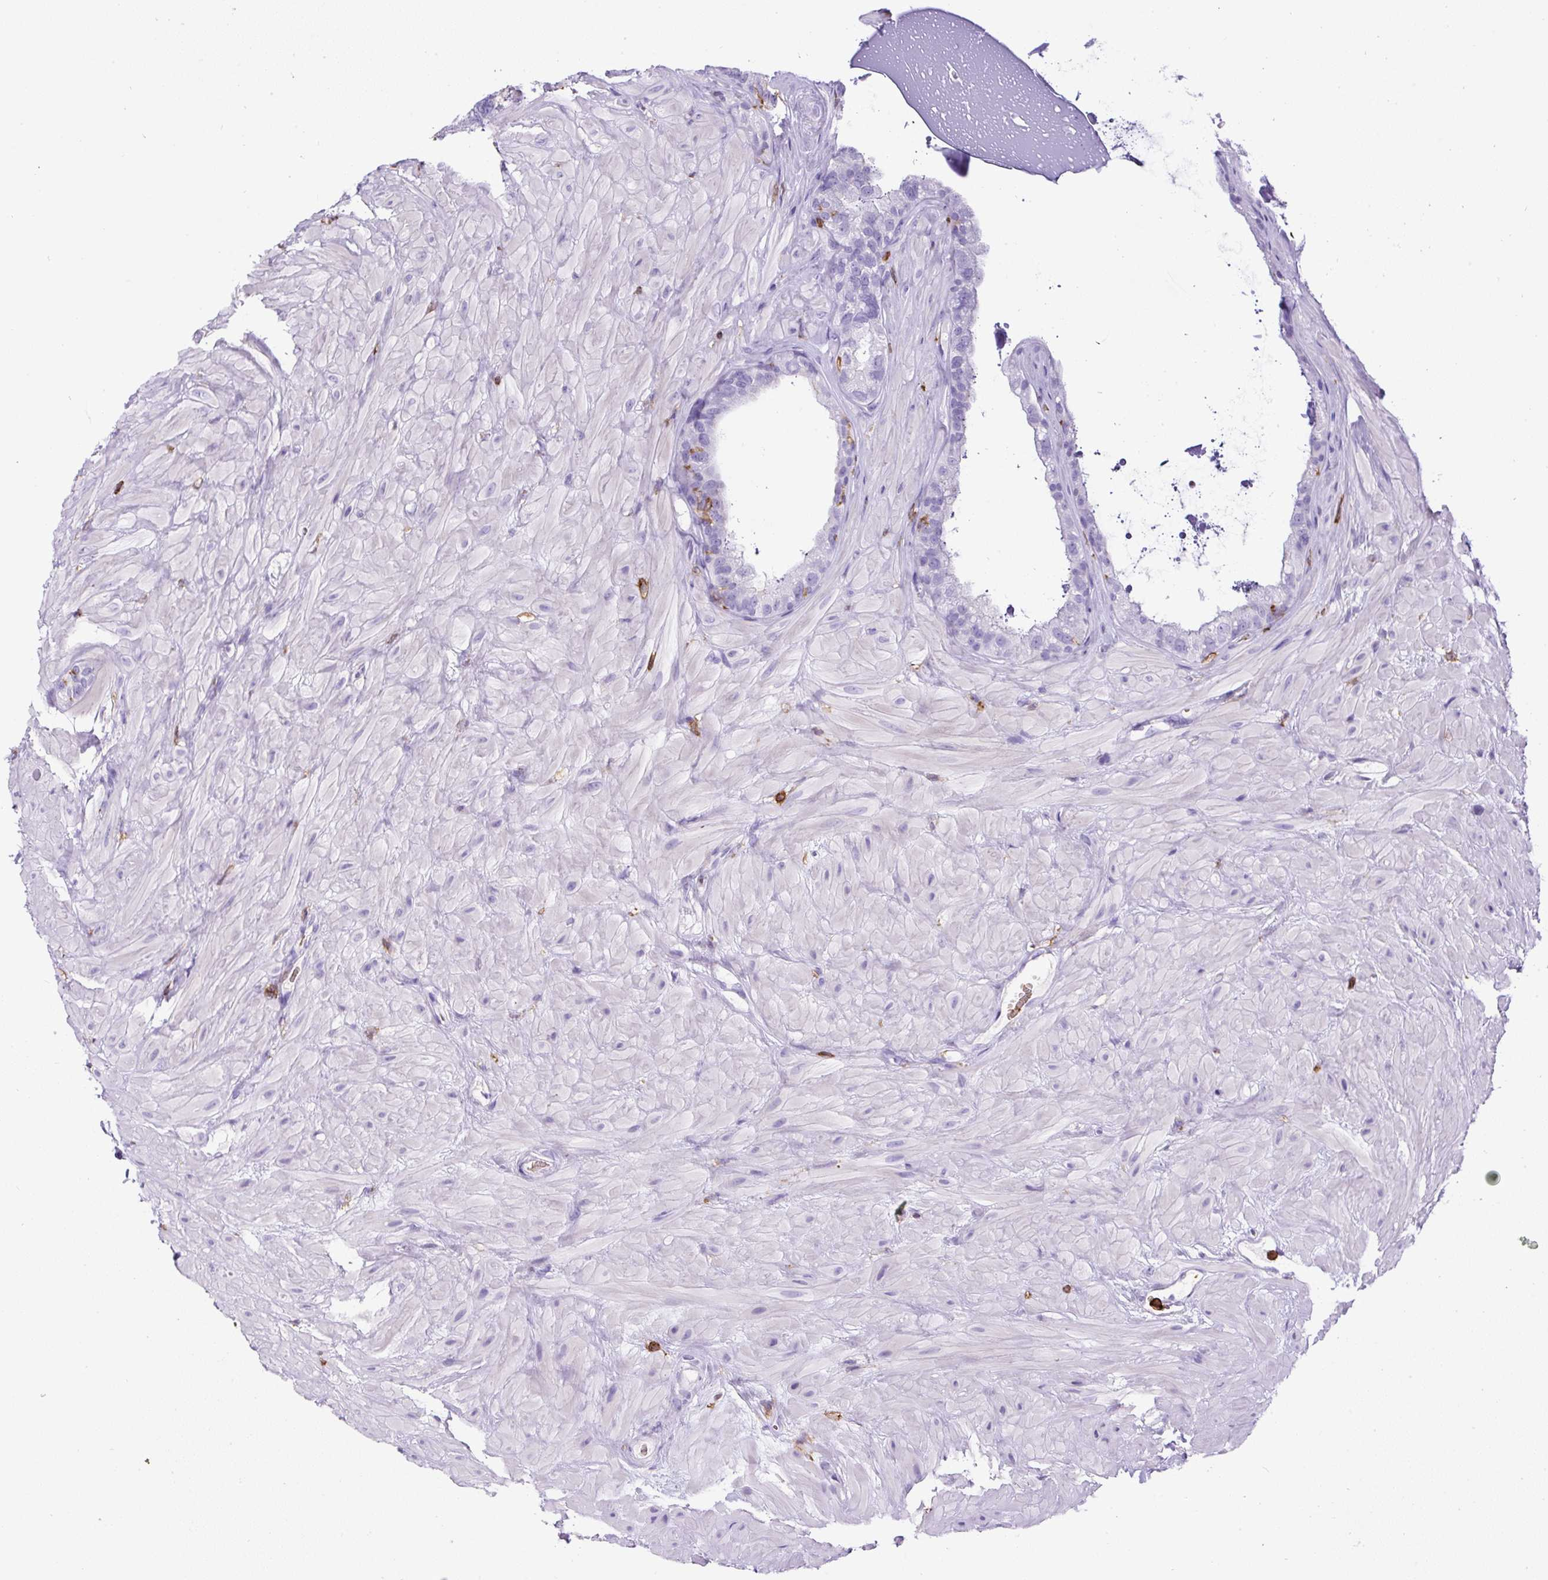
{"staining": {"intensity": "negative", "quantity": "none", "location": "none"}, "tissue": "seminal vesicle", "cell_type": "Glandular cells", "image_type": "normal", "snomed": [{"axis": "morphology", "description": "Normal tissue, NOS"}, {"axis": "topography", "description": "Seminal veicle"}, {"axis": "topography", "description": "Peripheral nerve tissue"}], "caption": "IHC photomicrograph of unremarkable seminal vesicle: seminal vesicle stained with DAB (3,3'-diaminobenzidine) displays no significant protein expression in glandular cells. (Brightfield microscopy of DAB IHC at high magnification).", "gene": "FAM228B", "patient": {"sex": "male", "age": 76}}